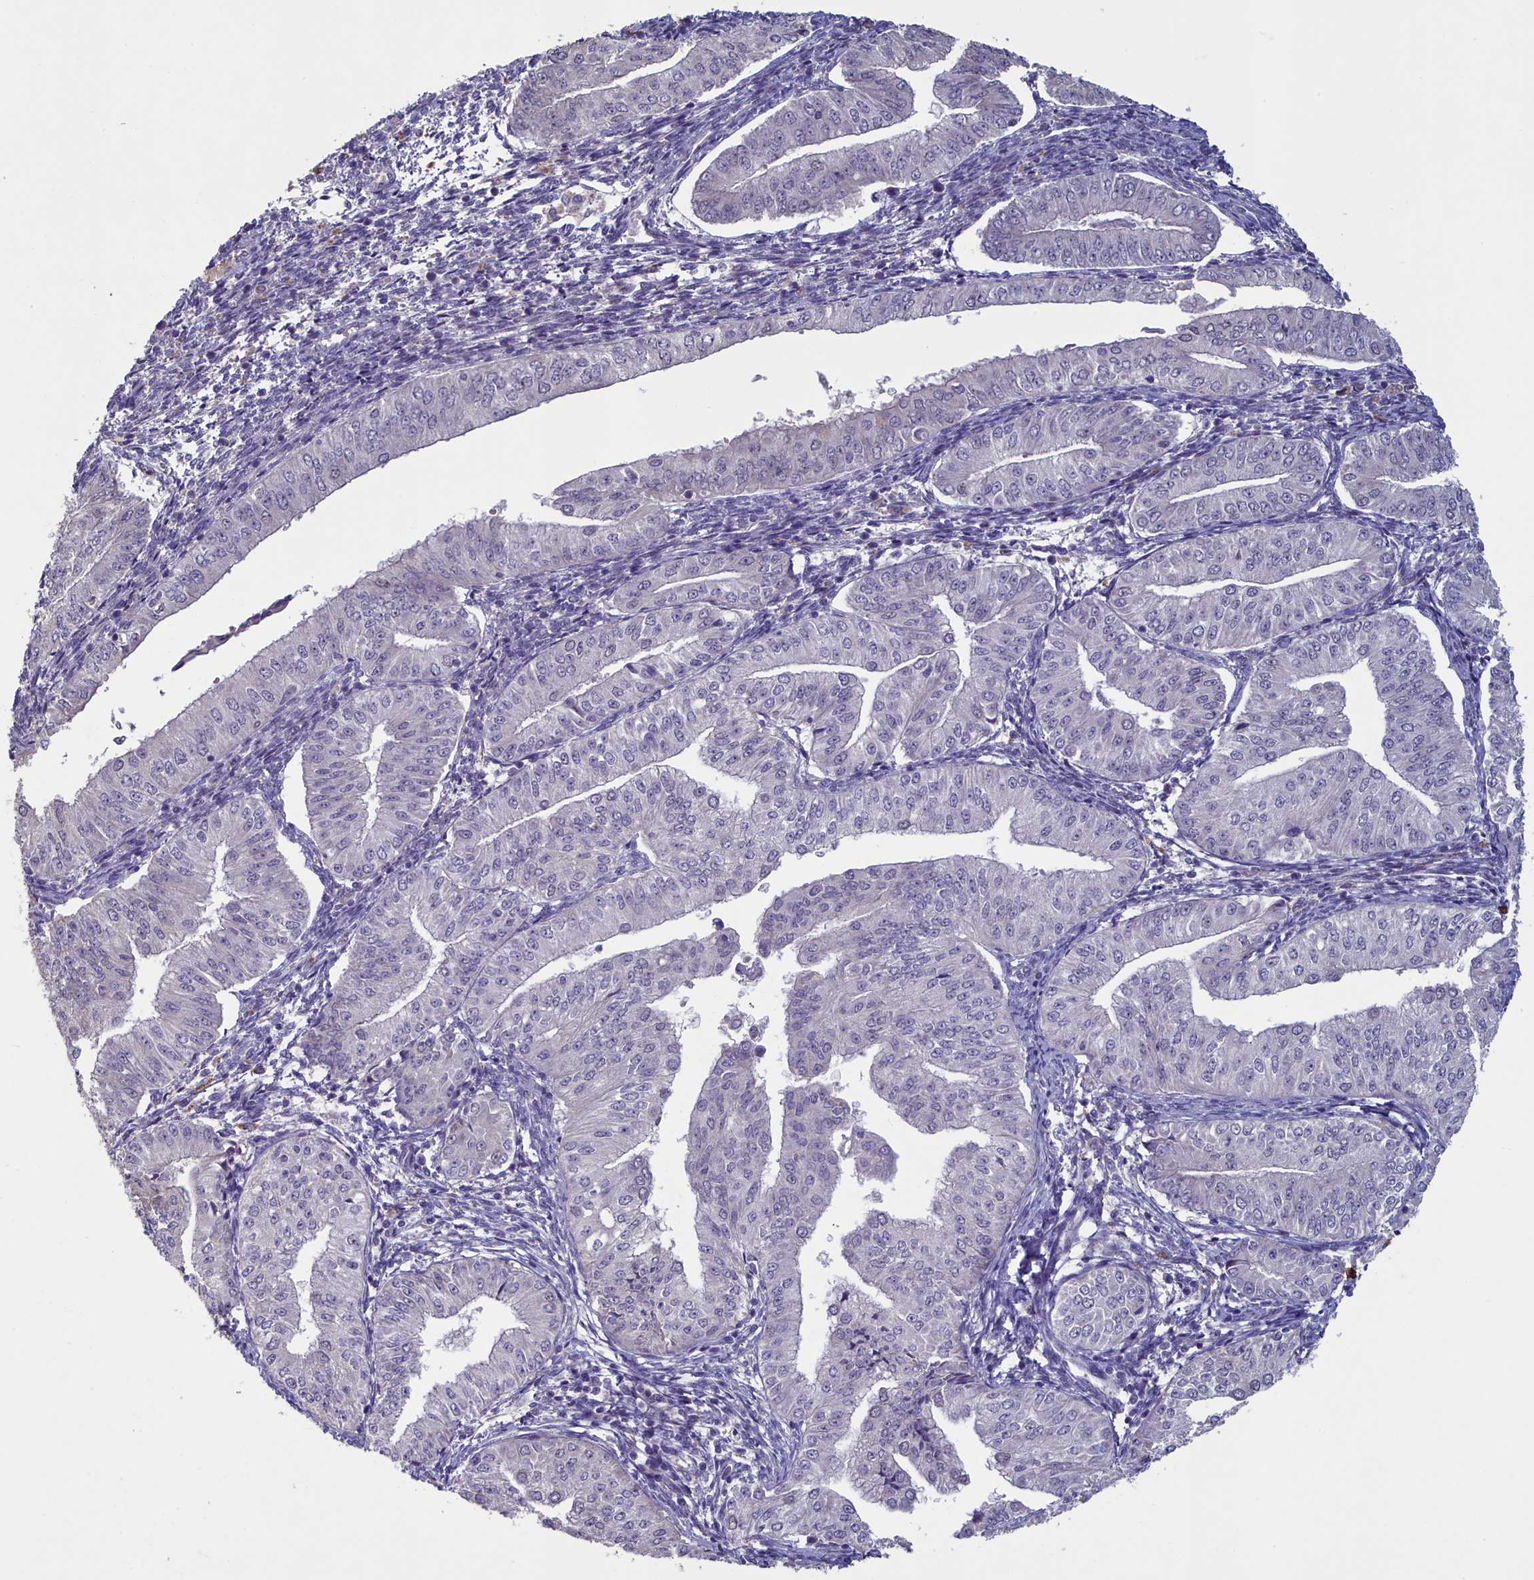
{"staining": {"intensity": "negative", "quantity": "none", "location": "none"}, "tissue": "endometrial cancer", "cell_type": "Tumor cells", "image_type": "cancer", "snomed": [{"axis": "morphology", "description": "Normal tissue, NOS"}, {"axis": "morphology", "description": "Adenocarcinoma, NOS"}, {"axis": "topography", "description": "Endometrium"}], "caption": "IHC micrograph of neoplastic tissue: endometrial cancer (adenocarcinoma) stained with DAB (3,3'-diaminobenzidine) reveals no significant protein expression in tumor cells.", "gene": "ATF7IP2", "patient": {"sex": "female", "age": 53}}